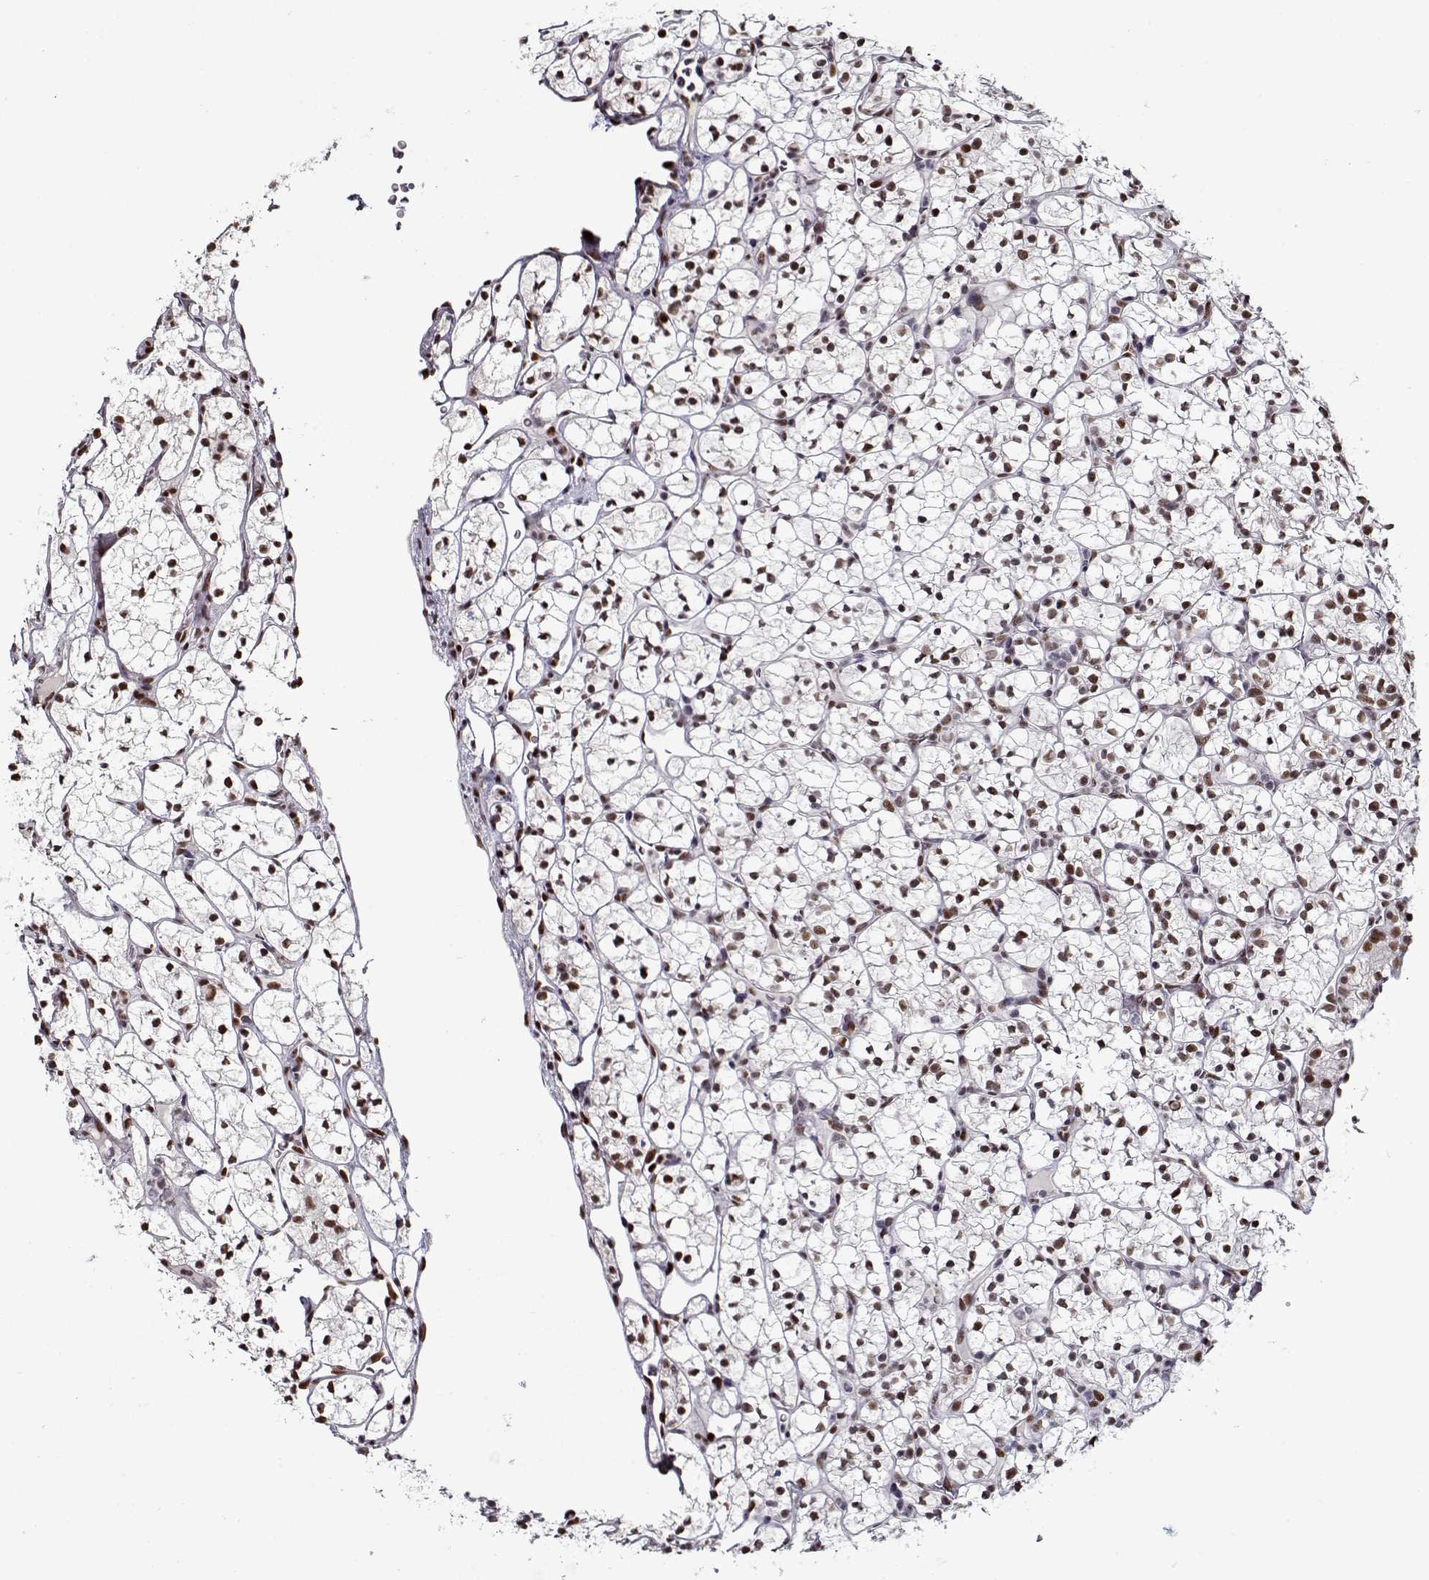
{"staining": {"intensity": "weak", "quantity": ">75%", "location": "nuclear"}, "tissue": "renal cancer", "cell_type": "Tumor cells", "image_type": "cancer", "snomed": [{"axis": "morphology", "description": "Adenocarcinoma, NOS"}, {"axis": "topography", "description": "Kidney"}], "caption": "Adenocarcinoma (renal) was stained to show a protein in brown. There is low levels of weak nuclear positivity in approximately >75% of tumor cells.", "gene": "PRMT8", "patient": {"sex": "female", "age": 89}}